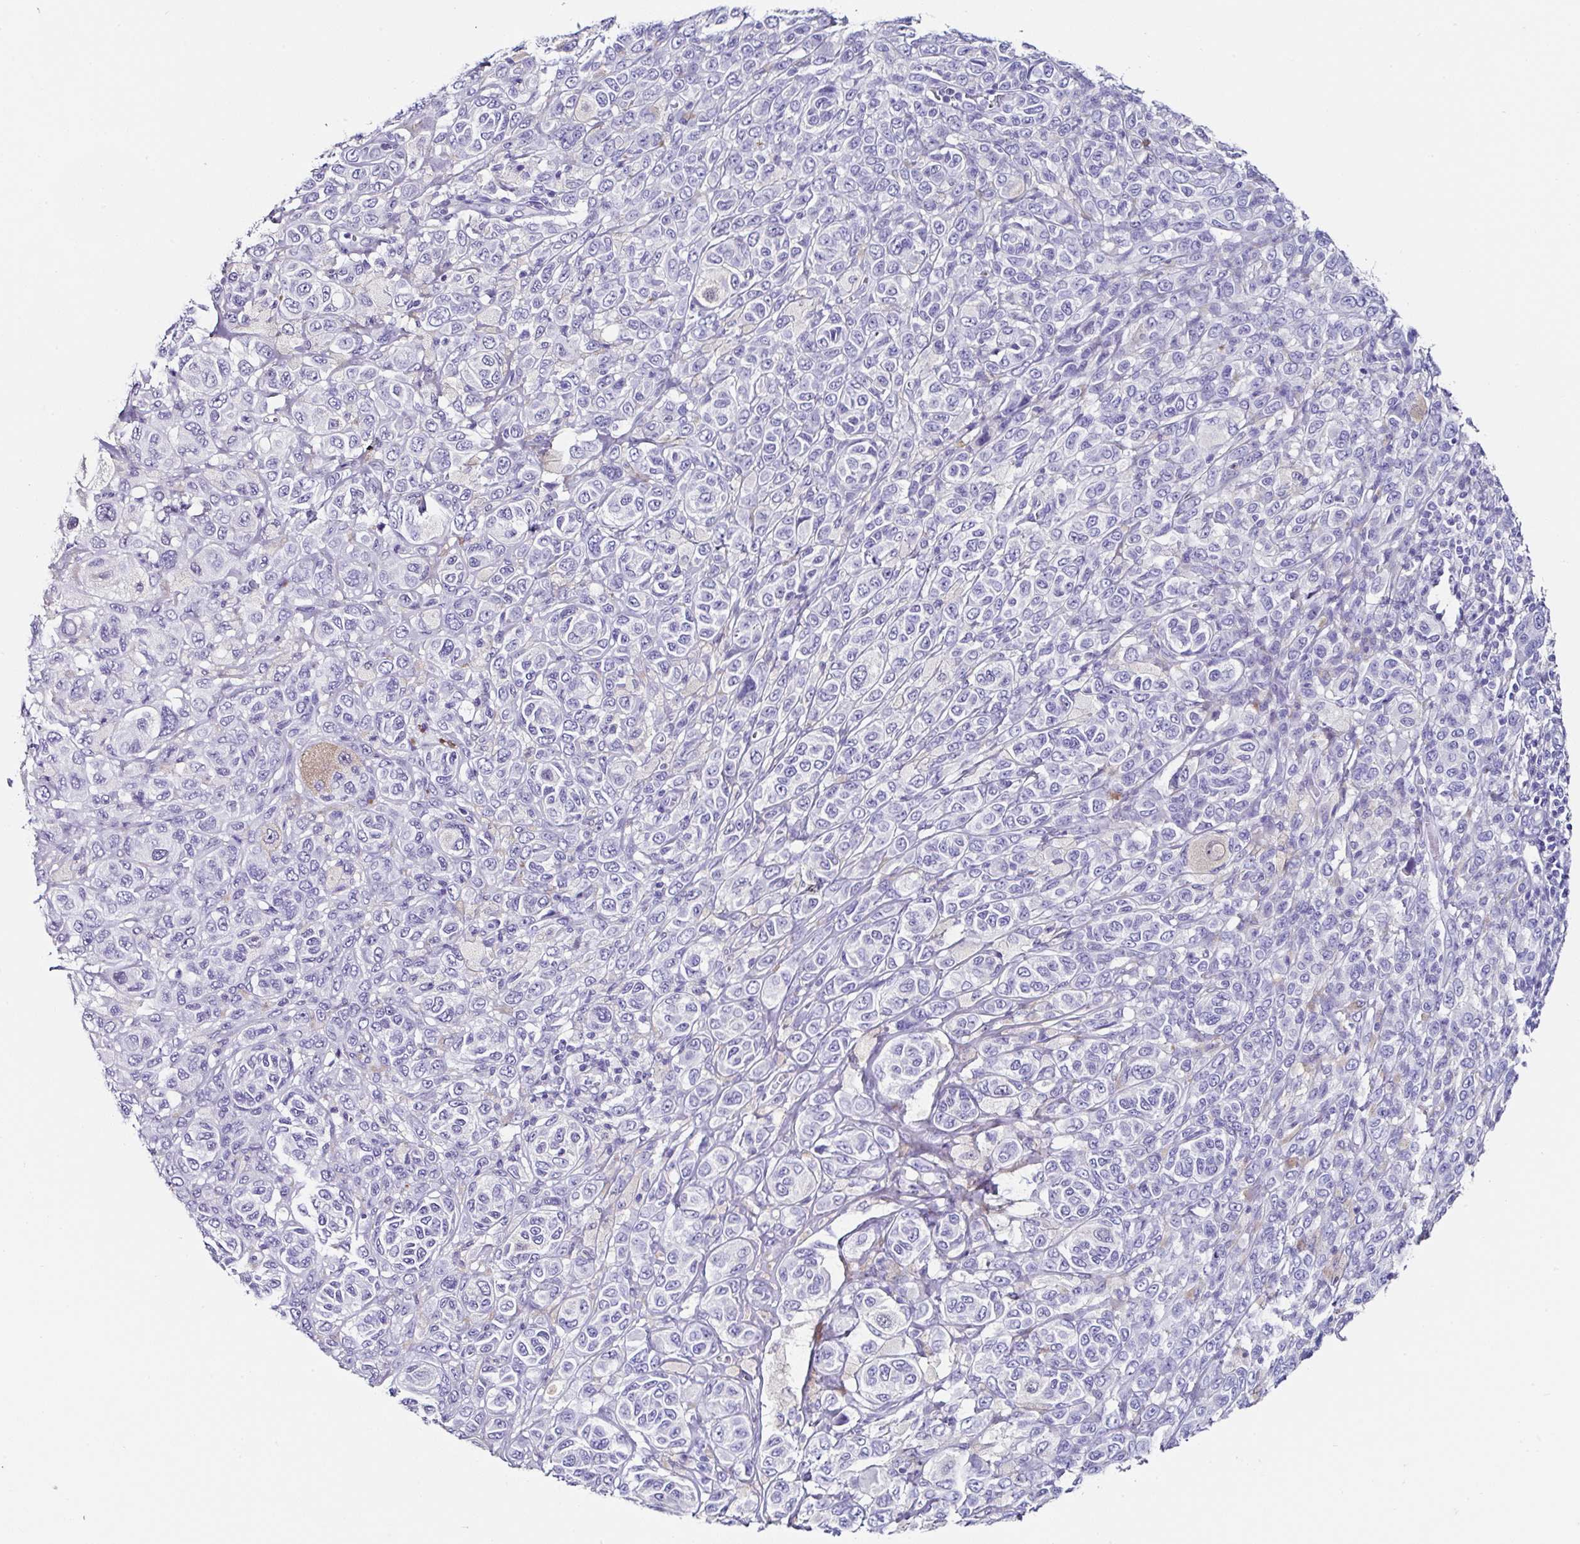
{"staining": {"intensity": "negative", "quantity": "none", "location": "none"}, "tissue": "melanoma", "cell_type": "Tumor cells", "image_type": "cancer", "snomed": [{"axis": "morphology", "description": "Malignant melanoma, NOS"}, {"axis": "topography", "description": "Skin"}], "caption": "Tumor cells are negative for brown protein staining in melanoma. (DAB (3,3'-diaminobenzidine) immunohistochemistry visualized using brightfield microscopy, high magnification).", "gene": "UGT3A1", "patient": {"sex": "male", "age": 42}}